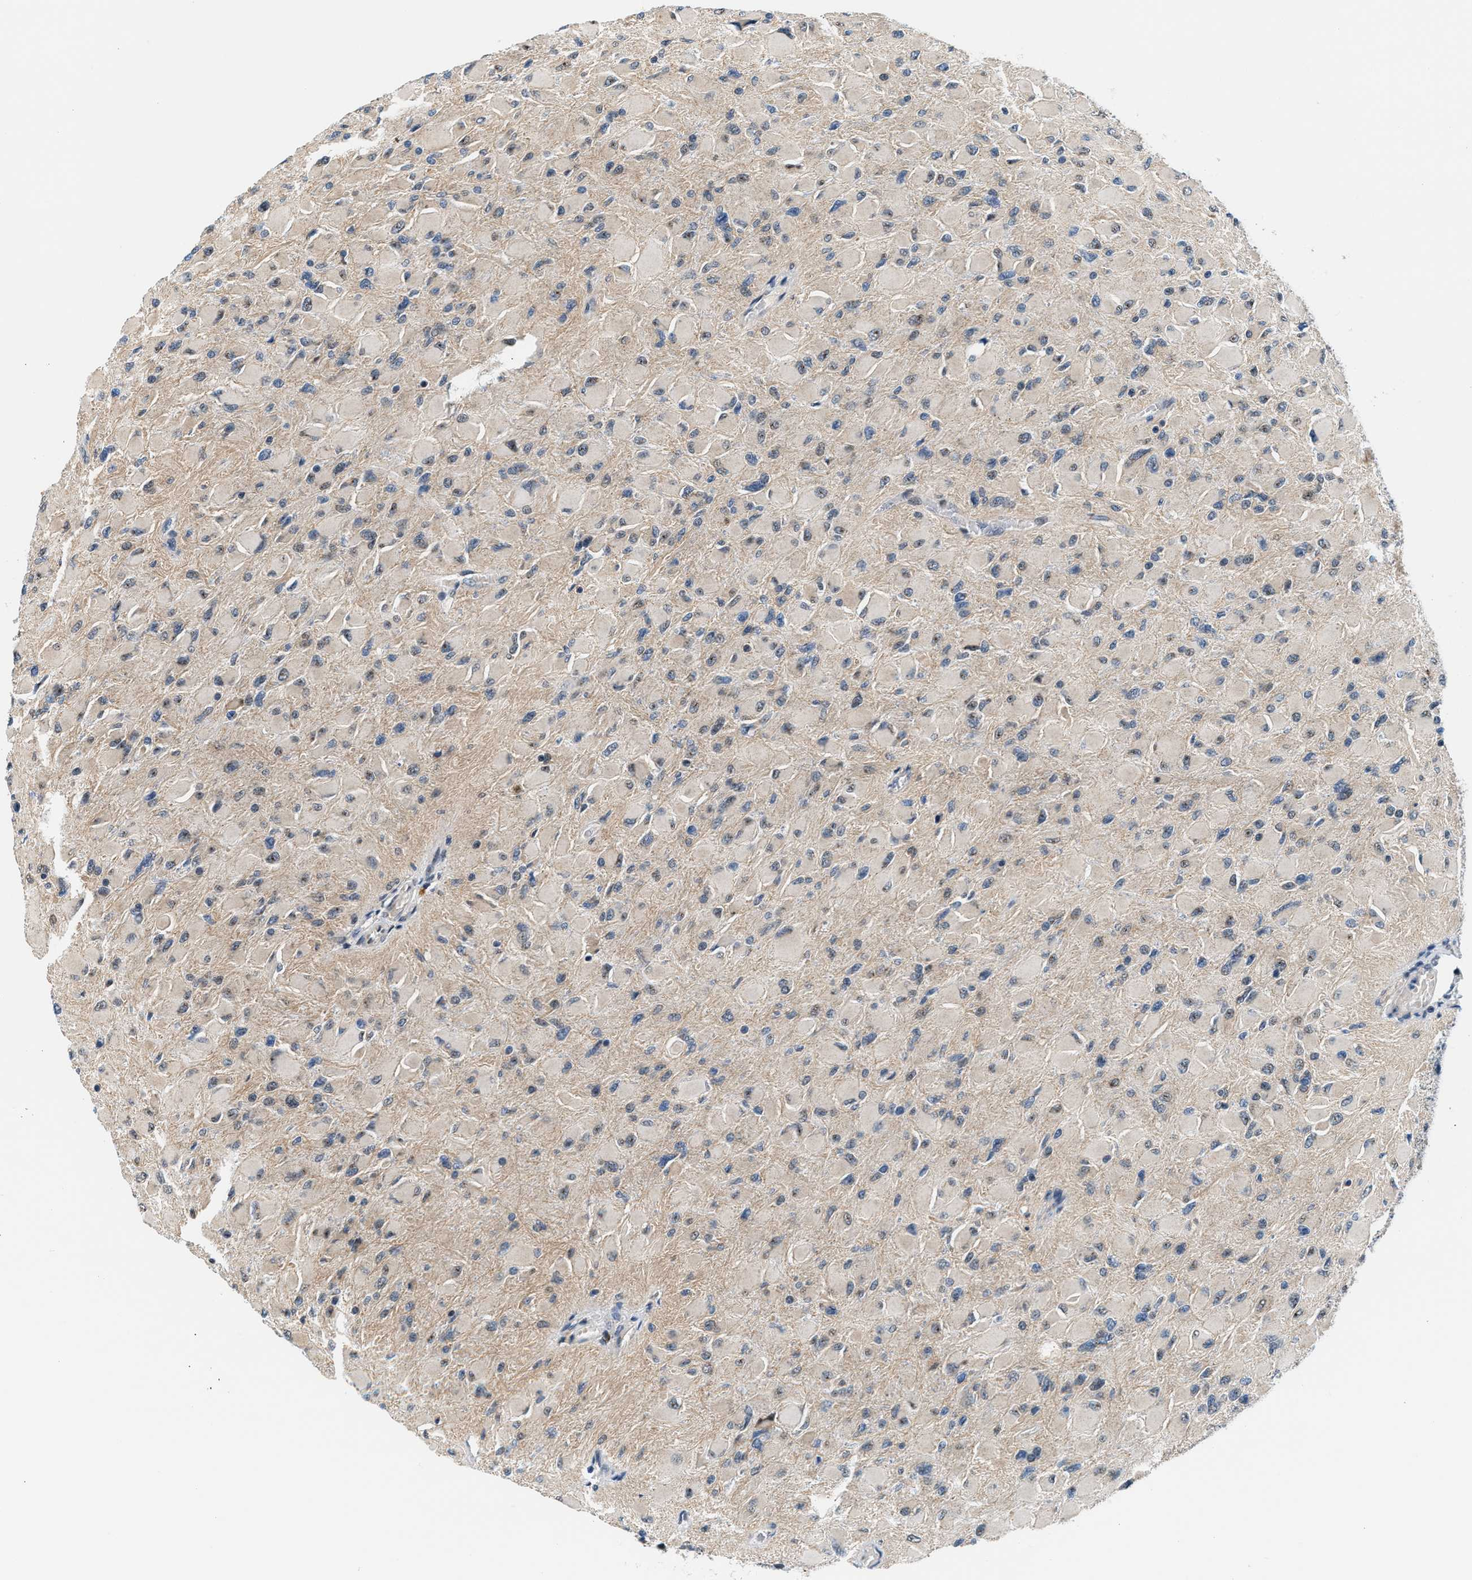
{"staining": {"intensity": "weak", "quantity": "<25%", "location": "cytoplasmic/membranous"}, "tissue": "glioma", "cell_type": "Tumor cells", "image_type": "cancer", "snomed": [{"axis": "morphology", "description": "Glioma, malignant, High grade"}, {"axis": "topography", "description": "Cerebral cortex"}], "caption": "Immunohistochemistry histopathology image of neoplastic tissue: human glioma stained with DAB exhibits no significant protein expression in tumor cells.", "gene": "KCNMB2", "patient": {"sex": "female", "age": 36}}